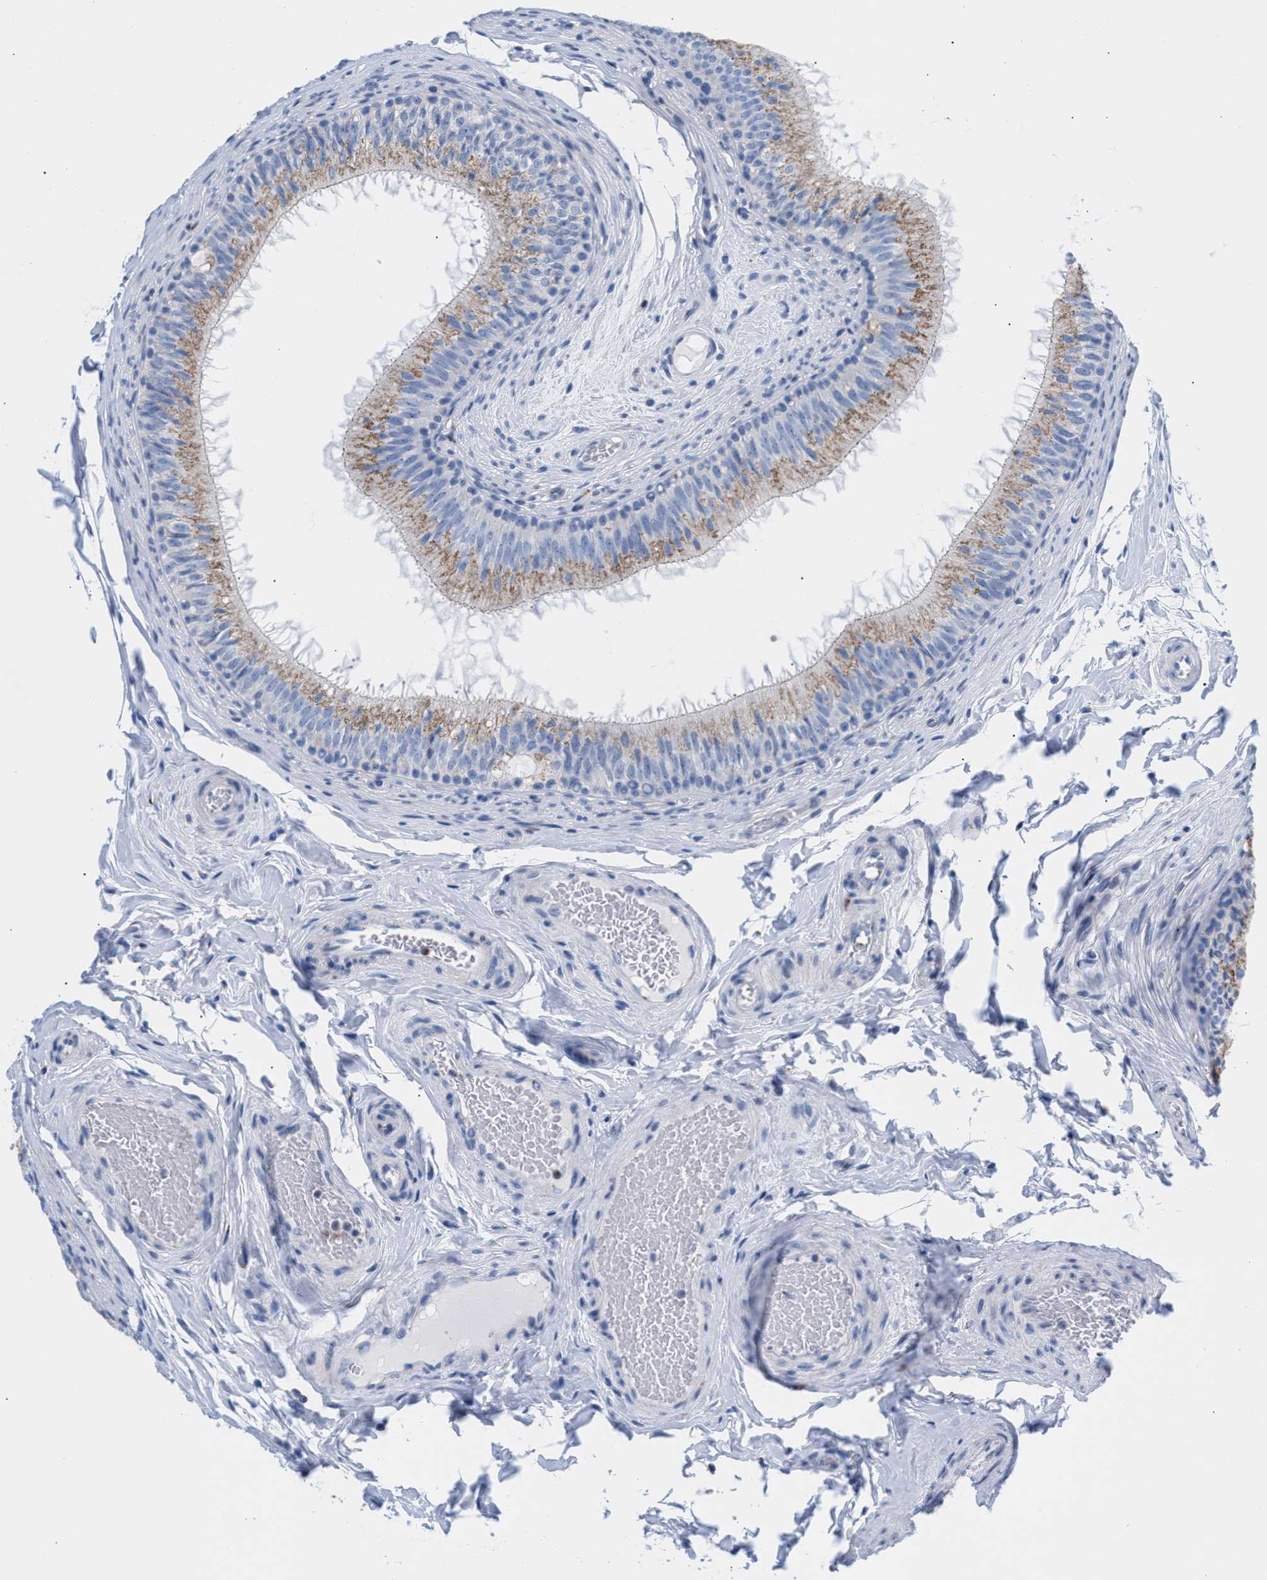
{"staining": {"intensity": "weak", "quantity": "25%-75%", "location": "cytoplasmic/membranous"}, "tissue": "epididymis", "cell_type": "Glandular cells", "image_type": "normal", "snomed": [{"axis": "morphology", "description": "Normal tissue, NOS"}, {"axis": "topography", "description": "Testis"}, {"axis": "topography", "description": "Epididymis"}], "caption": "Protein expression by IHC demonstrates weak cytoplasmic/membranous staining in about 25%-75% of glandular cells in normal epididymis.", "gene": "TACC3", "patient": {"sex": "male", "age": 36}}